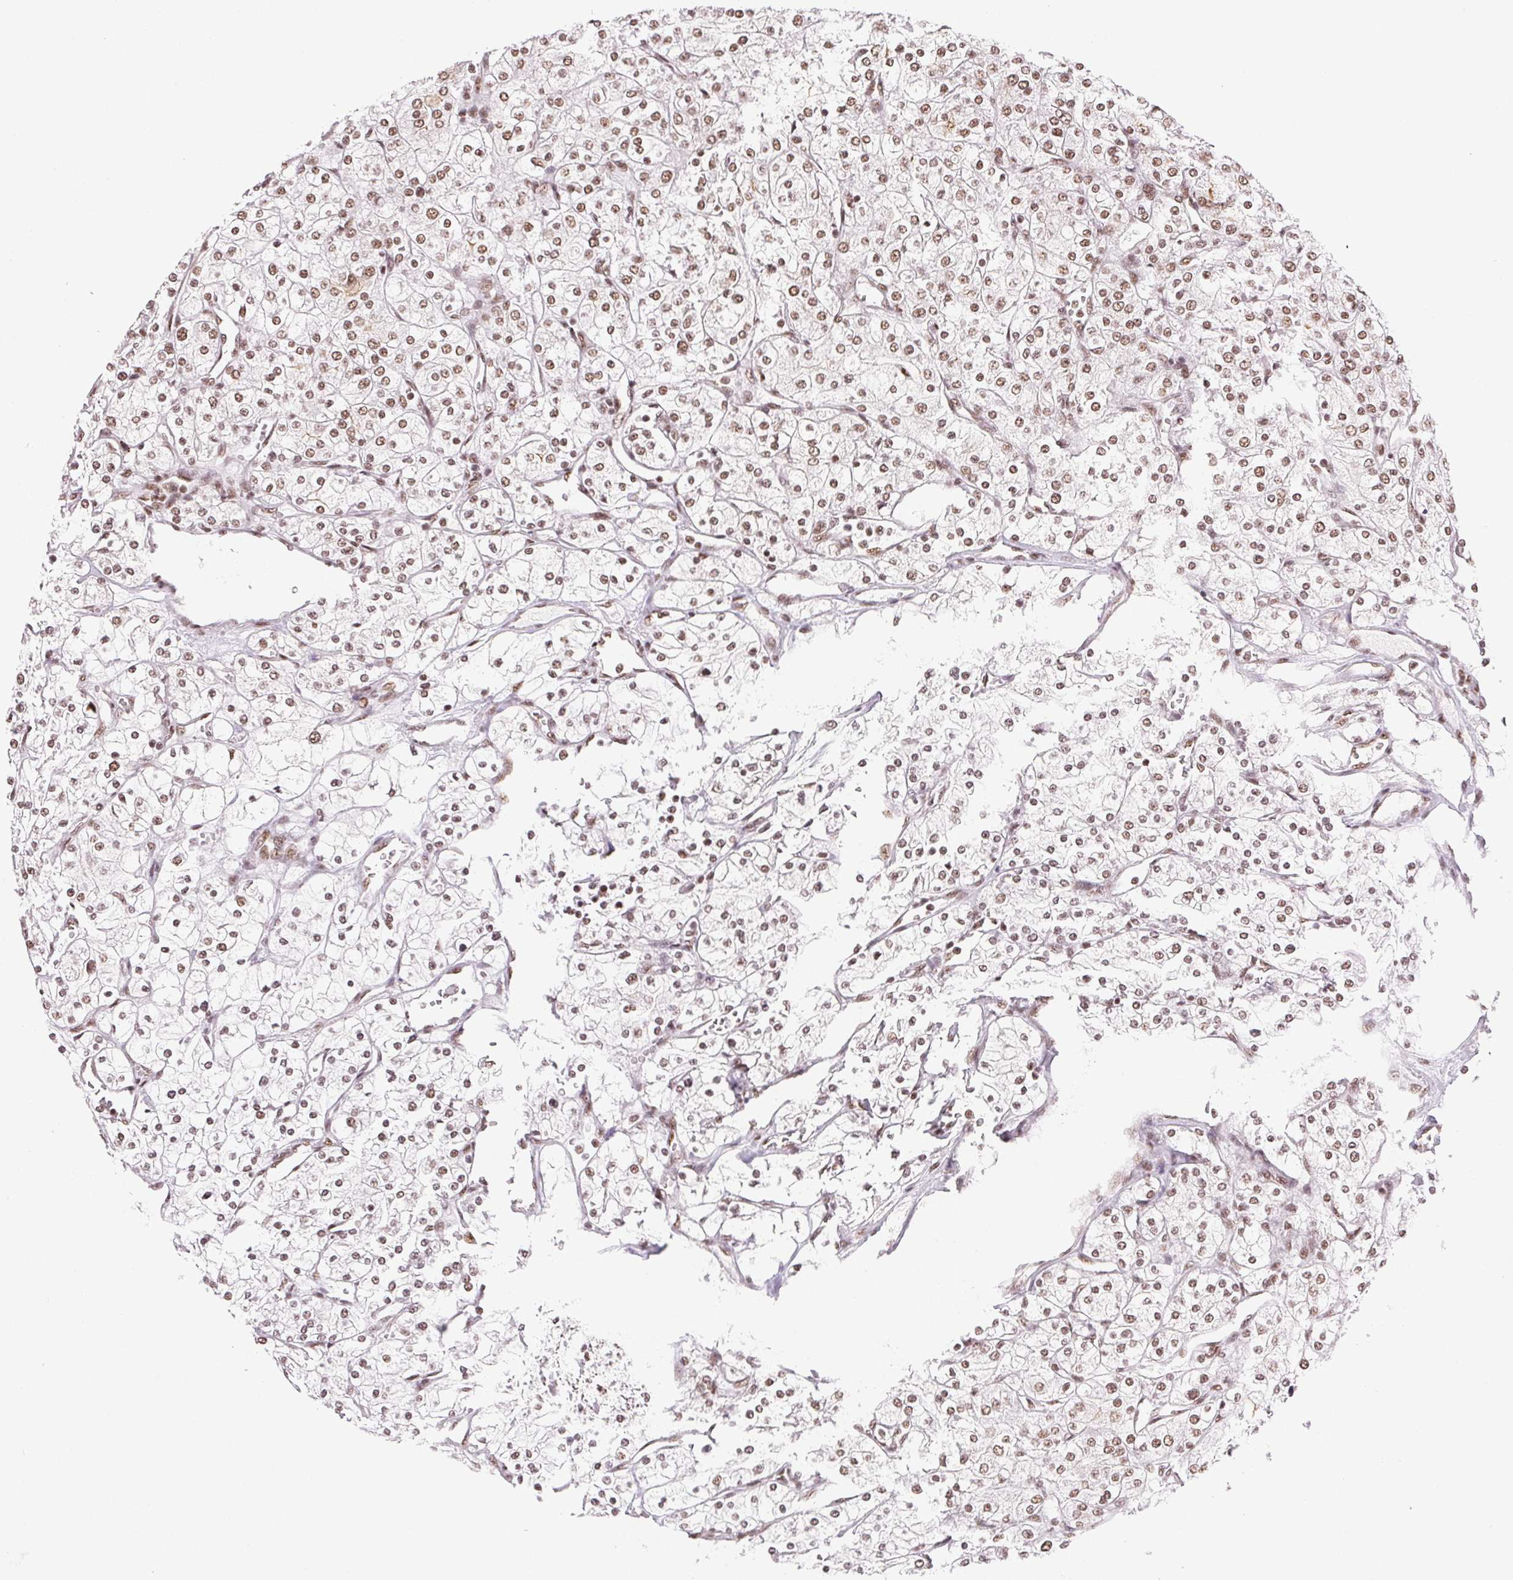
{"staining": {"intensity": "weak", "quantity": ">75%", "location": "nuclear"}, "tissue": "renal cancer", "cell_type": "Tumor cells", "image_type": "cancer", "snomed": [{"axis": "morphology", "description": "Adenocarcinoma, NOS"}, {"axis": "topography", "description": "Kidney"}], "caption": "Renal cancer stained for a protein (brown) demonstrates weak nuclear positive positivity in approximately >75% of tumor cells.", "gene": "IK", "patient": {"sex": "male", "age": 80}}